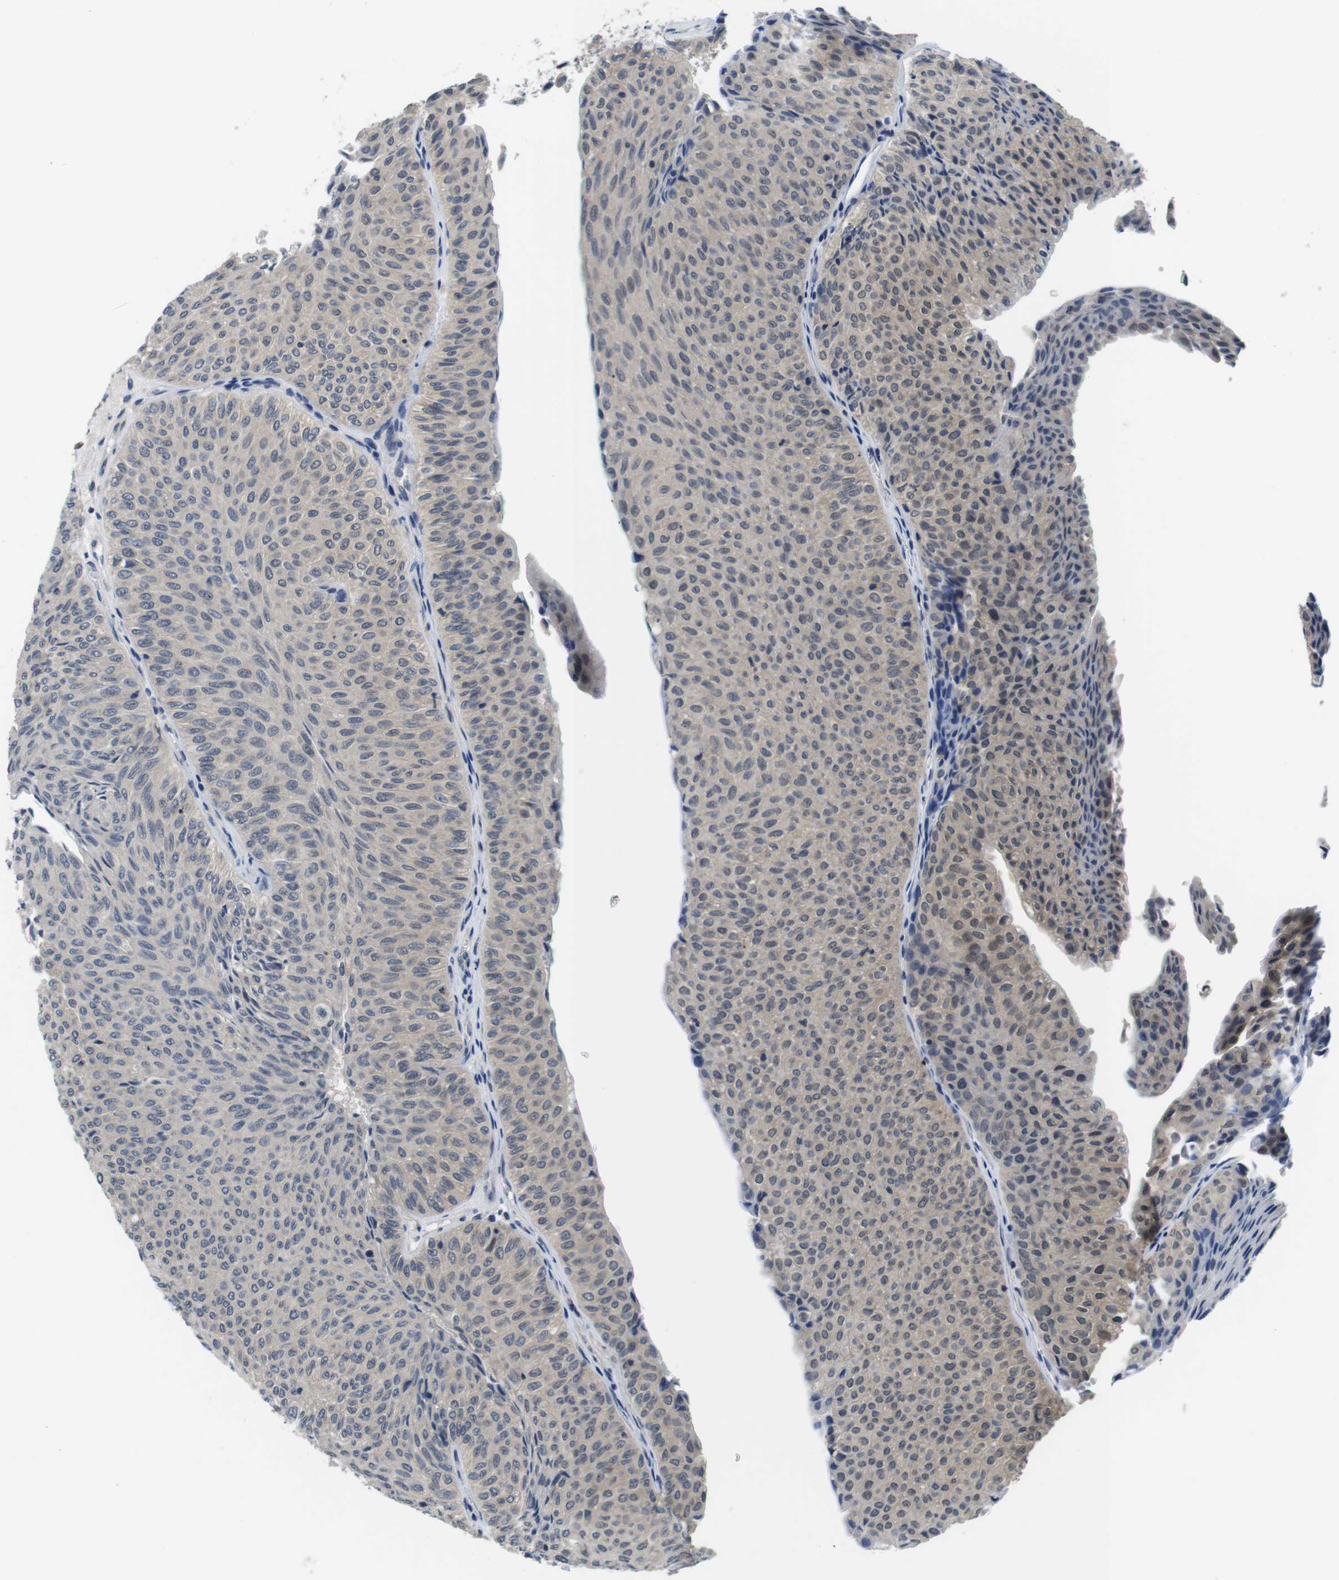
{"staining": {"intensity": "weak", "quantity": "<25%", "location": "cytoplasmic/membranous"}, "tissue": "urothelial cancer", "cell_type": "Tumor cells", "image_type": "cancer", "snomed": [{"axis": "morphology", "description": "Urothelial carcinoma, Low grade"}, {"axis": "topography", "description": "Urinary bladder"}], "caption": "Urothelial cancer was stained to show a protein in brown. There is no significant expression in tumor cells.", "gene": "FADD", "patient": {"sex": "male", "age": 78}}